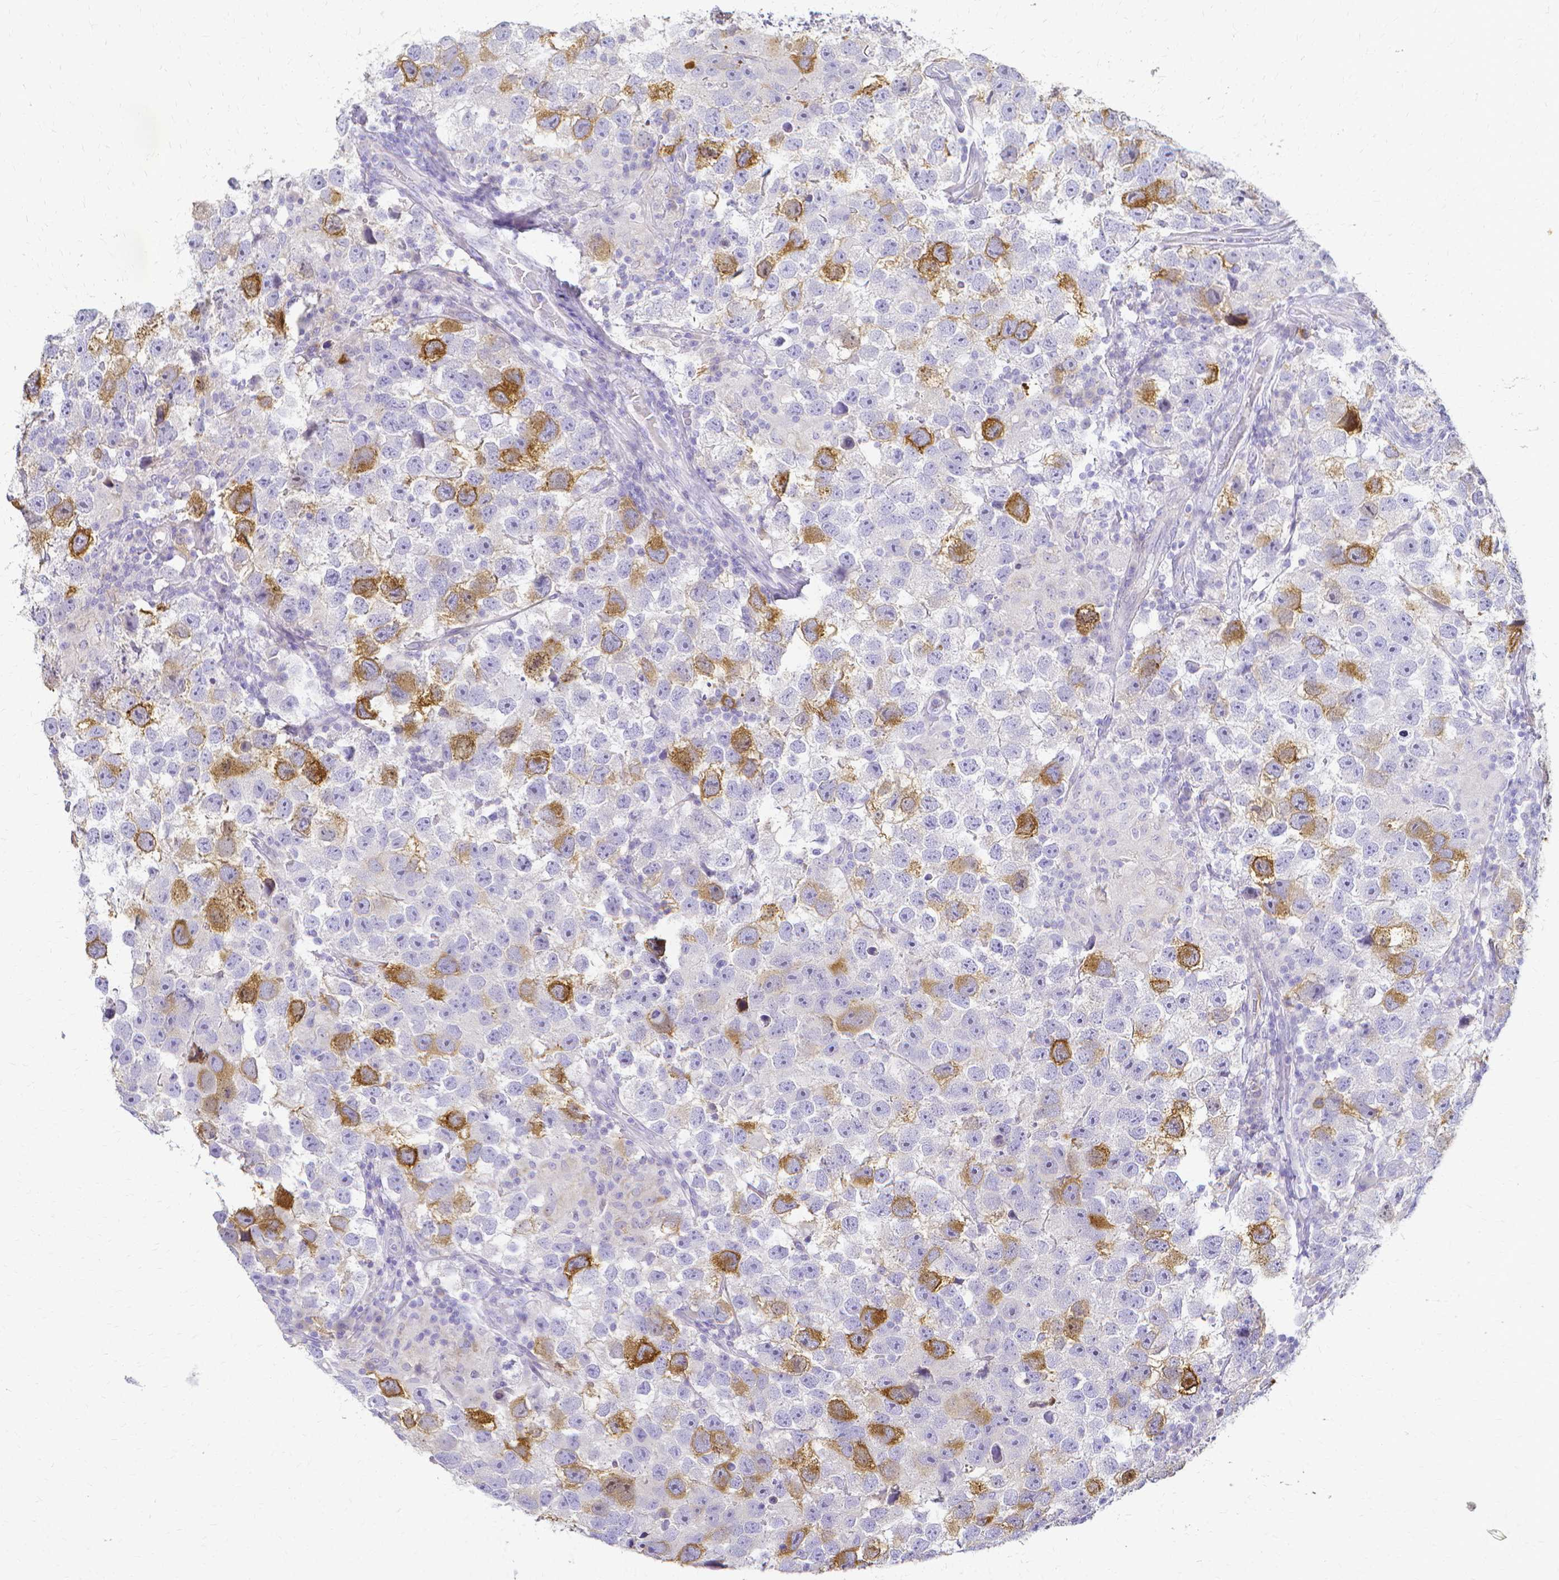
{"staining": {"intensity": "moderate", "quantity": "25%-75%", "location": "cytoplasmic/membranous"}, "tissue": "testis cancer", "cell_type": "Tumor cells", "image_type": "cancer", "snomed": [{"axis": "morphology", "description": "Seminoma, NOS"}, {"axis": "topography", "description": "Testis"}], "caption": "Protein staining reveals moderate cytoplasmic/membranous positivity in about 25%-75% of tumor cells in testis cancer.", "gene": "CCNB1", "patient": {"sex": "male", "age": 26}}